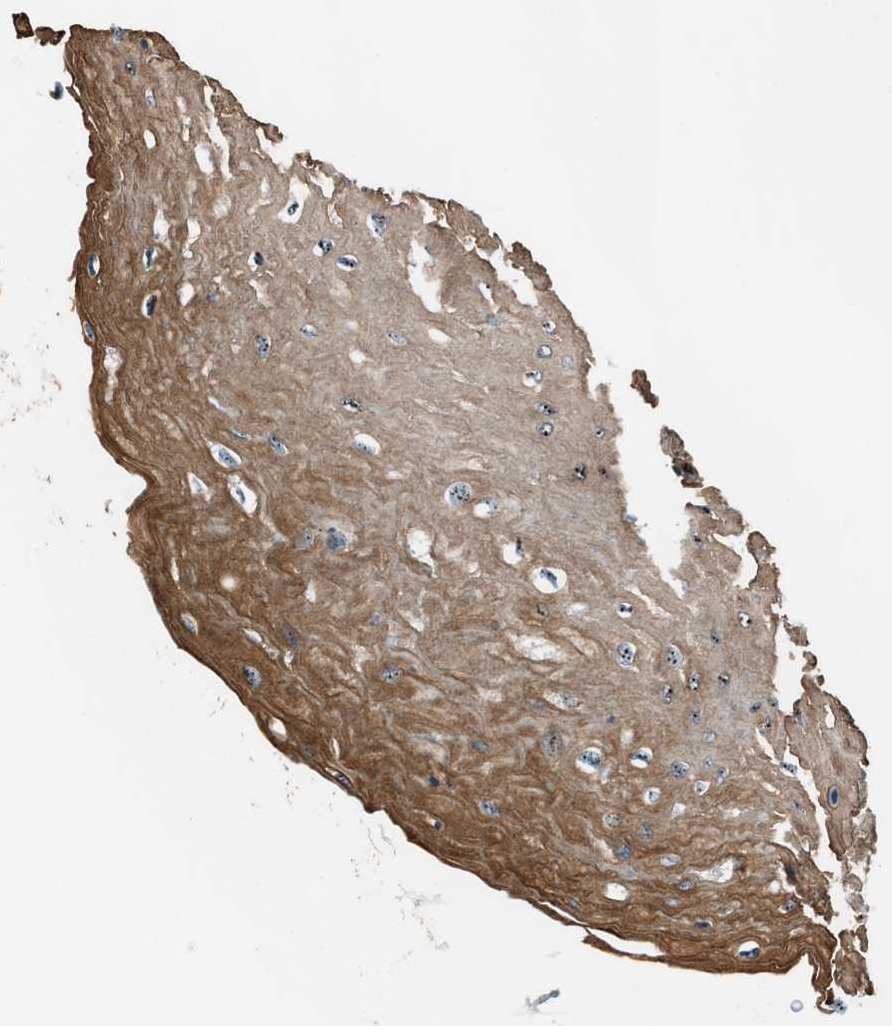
{"staining": {"intensity": "moderate", "quantity": ">75%", "location": "cytoplasmic/membranous,nuclear"}, "tissue": "esophagus", "cell_type": "Squamous epithelial cells", "image_type": "normal", "snomed": [{"axis": "morphology", "description": "Normal tissue, NOS"}, {"axis": "topography", "description": "Esophagus"}], "caption": "Esophagus stained with immunohistochemistry exhibits moderate cytoplasmic/membranous,nuclear staining in approximately >75% of squamous epithelial cells. (DAB IHC, brown staining for protein, blue staining for nuclei).", "gene": "CENPP", "patient": {"sex": "female", "age": 72}}